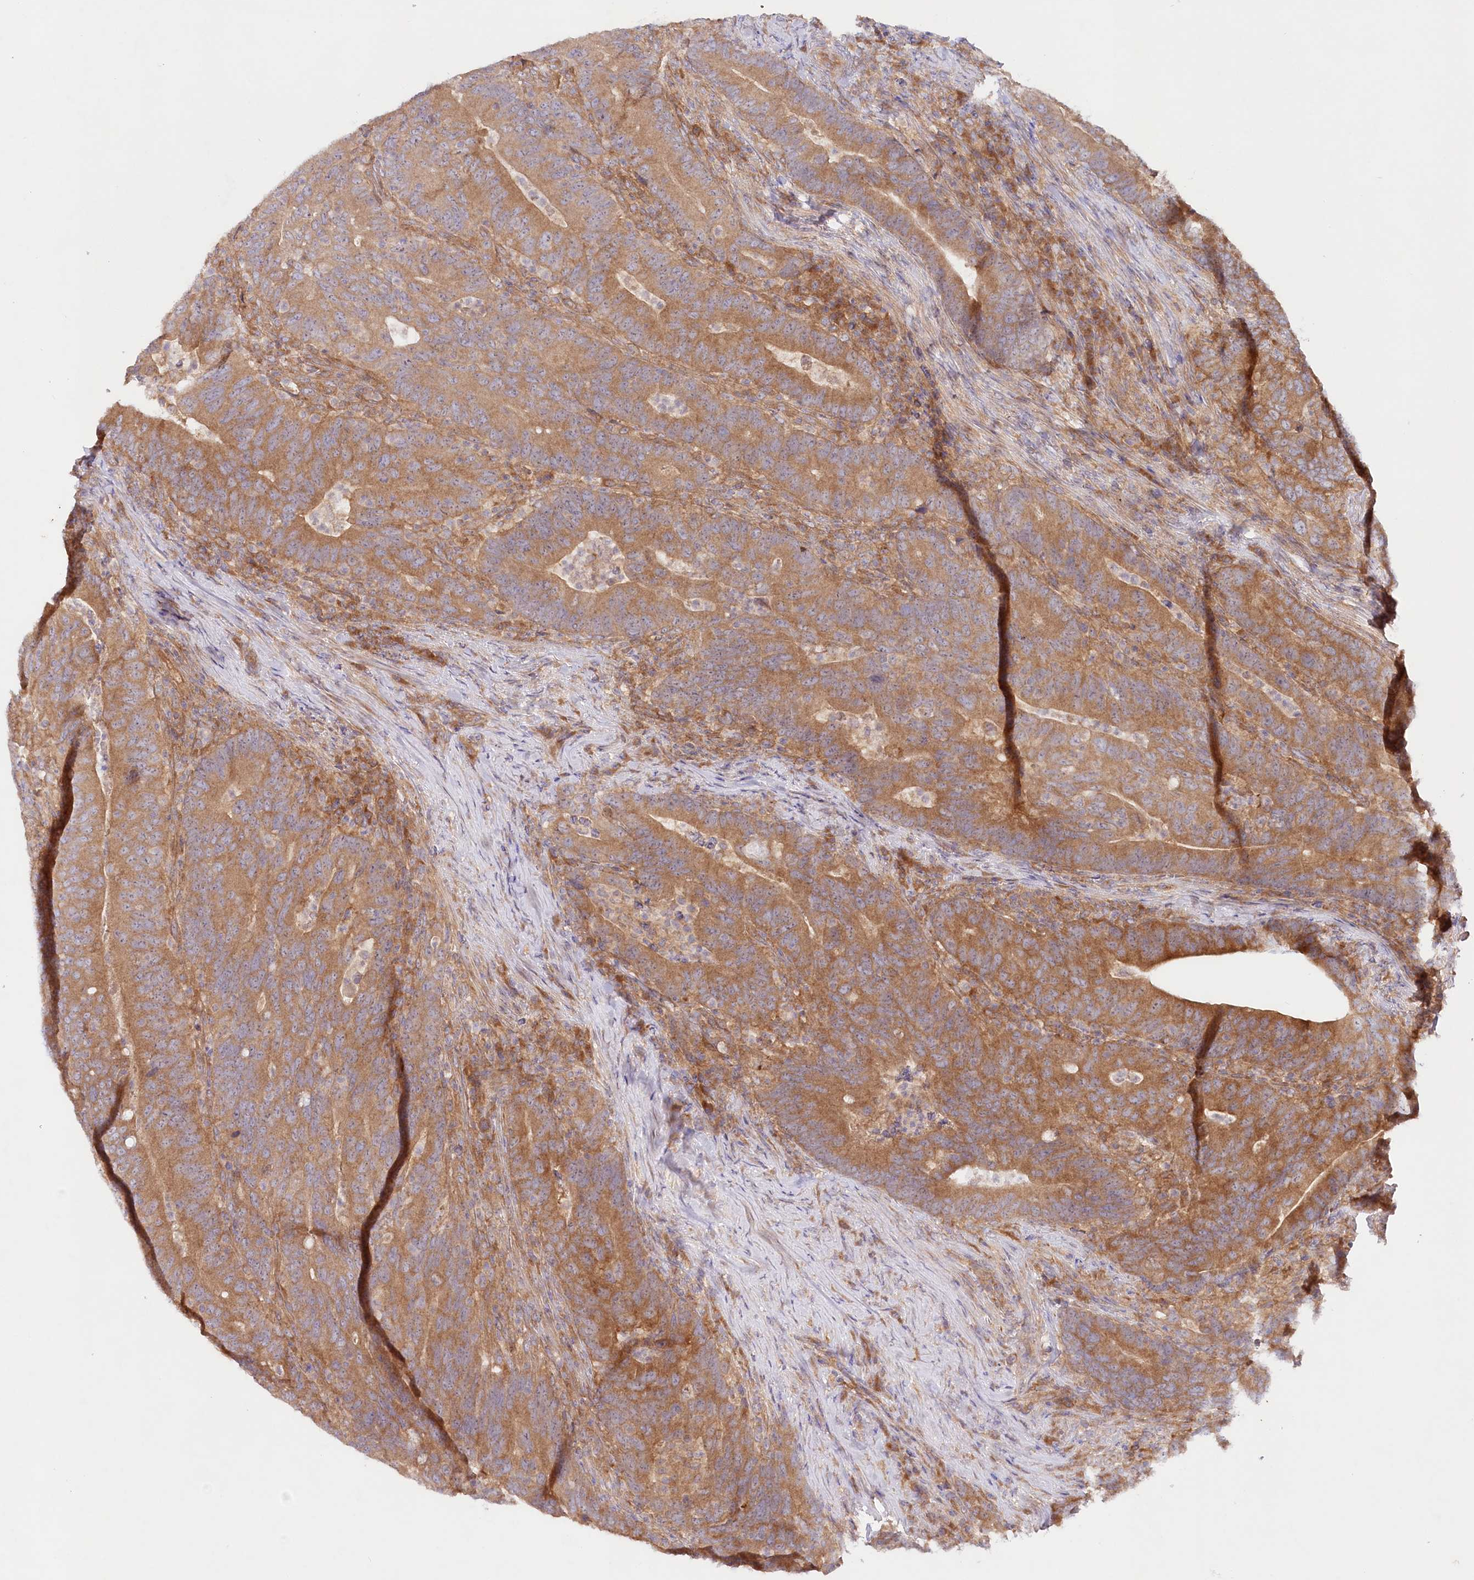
{"staining": {"intensity": "moderate", "quantity": ">75%", "location": "cytoplasmic/membranous"}, "tissue": "colorectal cancer", "cell_type": "Tumor cells", "image_type": "cancer", "snomed": [{"axis": "morphology", "description": "Adenocarcinoma, NOS"}, {"axis": "topography", "description": "Colon"}], "caption": "DAB immunohistochemical staining of colorectal cancer (adenocarcinoma) demonstrates moderate cytoplasmic/membranous protein positivity in about >75% of tumor cells.", "gene": "TNIP1", "patient": {"sex": "female", "age": 66}}